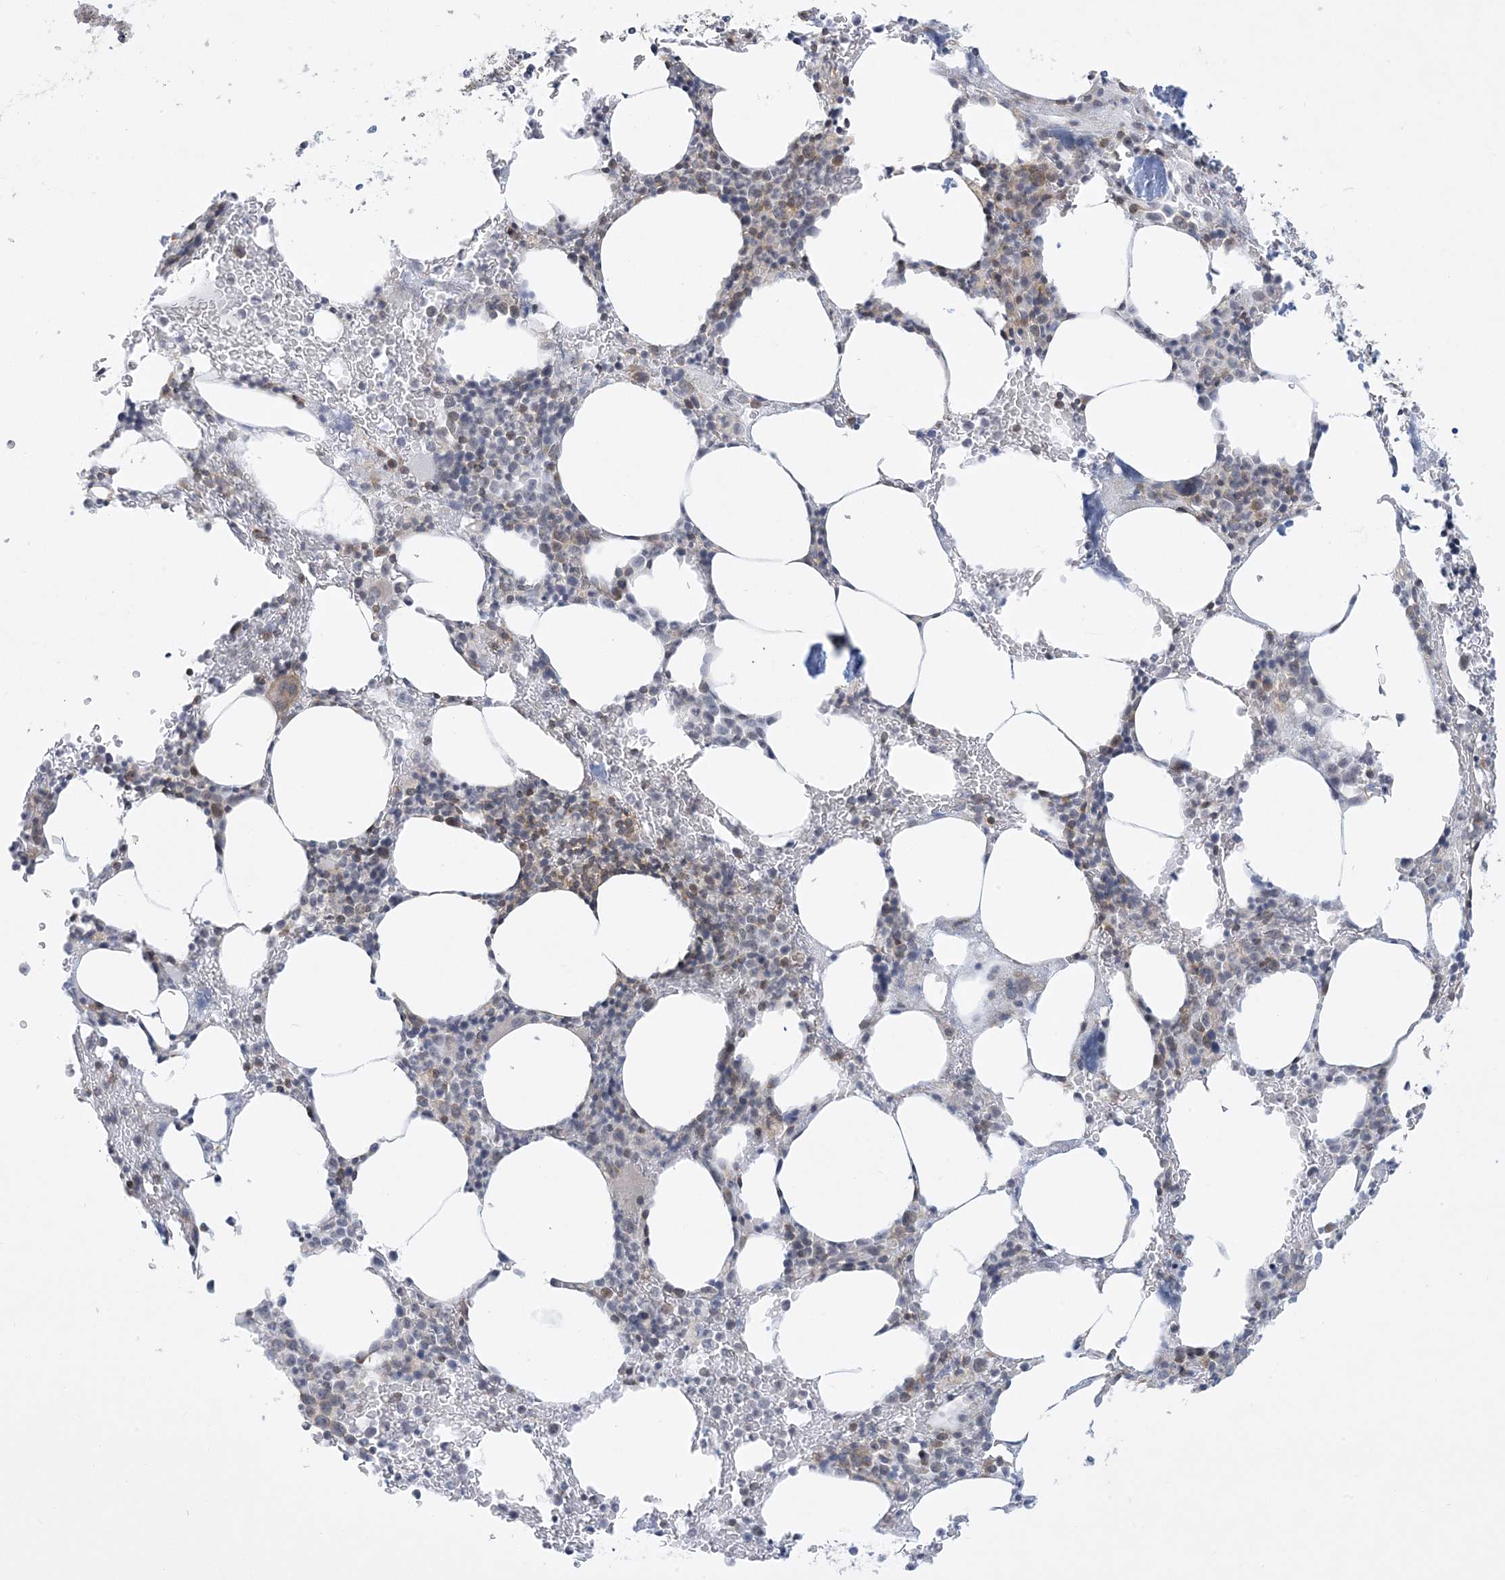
{"staining": {"intensity": "moderate", "quantity": "<25%", "location": "cytoplasmic/membranous"}, "tissue": "bone marrow", "cell_type": "Hematopoietic cells", "image_type": "normal", "snomed": [{"axis": "morphology", "description": "Normal tissue, NOS"}, {"axis": "topography", "description": "Bone marrow"}], "caption": "Approximately <25% of hematopoietic cells in benign bone marrow reveal moderate cytoplasmic/membranous protein positivity as visualized by brown immunohistochemical staining.", "gene": "SLAMF9", "patient": {"sex": "male"}}